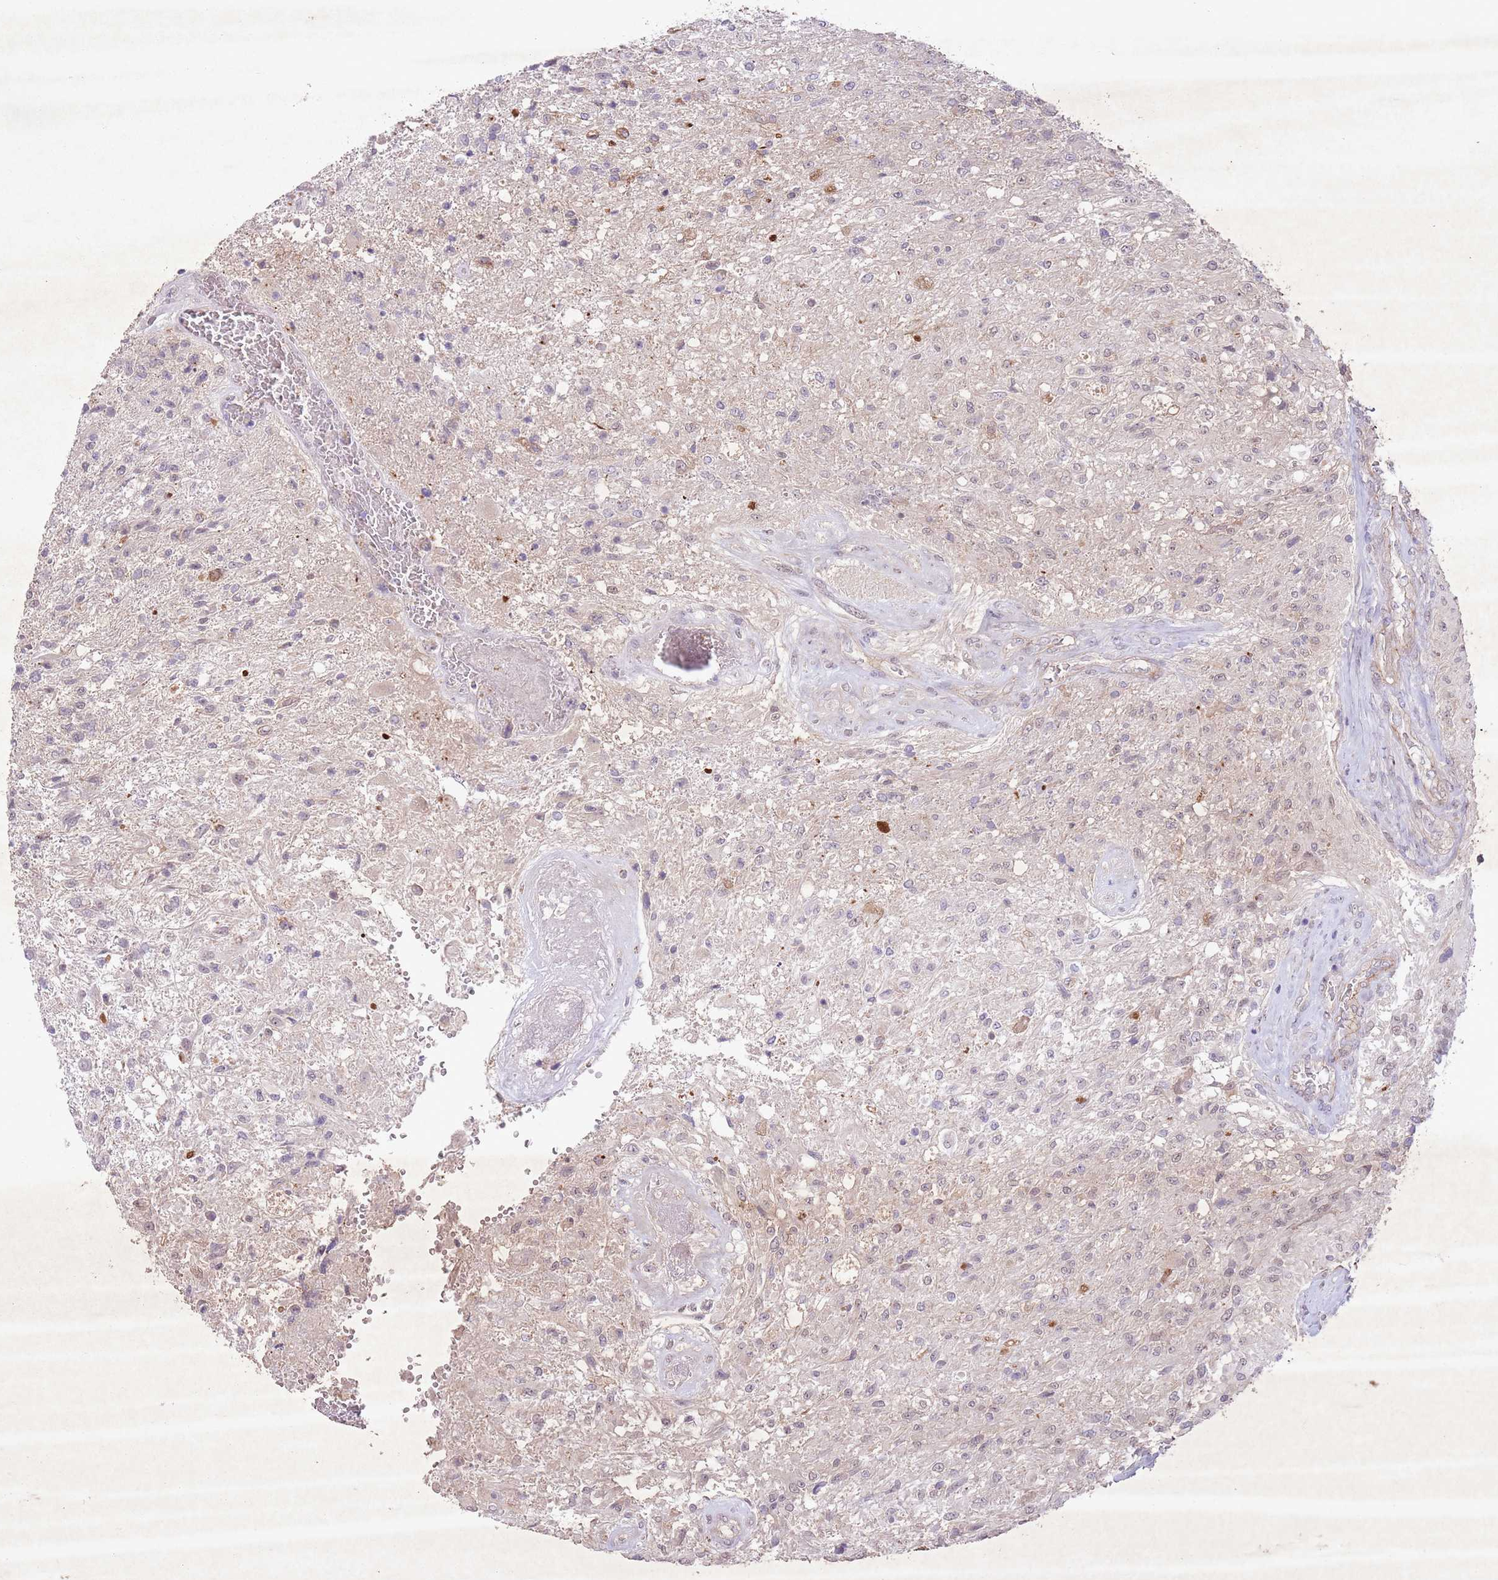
{"staining": {"intensity": "negative", "quantity": "none", "location": "none"}, "tissue": "glioma", "cell_type": "Tumor cells", "image_type": "cancer", "snomed": [{"axis": "morphology", "description": "Glioma, malignant, High grade"}, {"axis": "topography", "description": "Brain"}], "caption": "An IHC histopathology image of malignant glioma (high-grade) is shown. There is no staining in tumor cells of malignant glioma (high-grade).", "gene": "CCNI", "patient": {"sex": "male", "age": 56}}